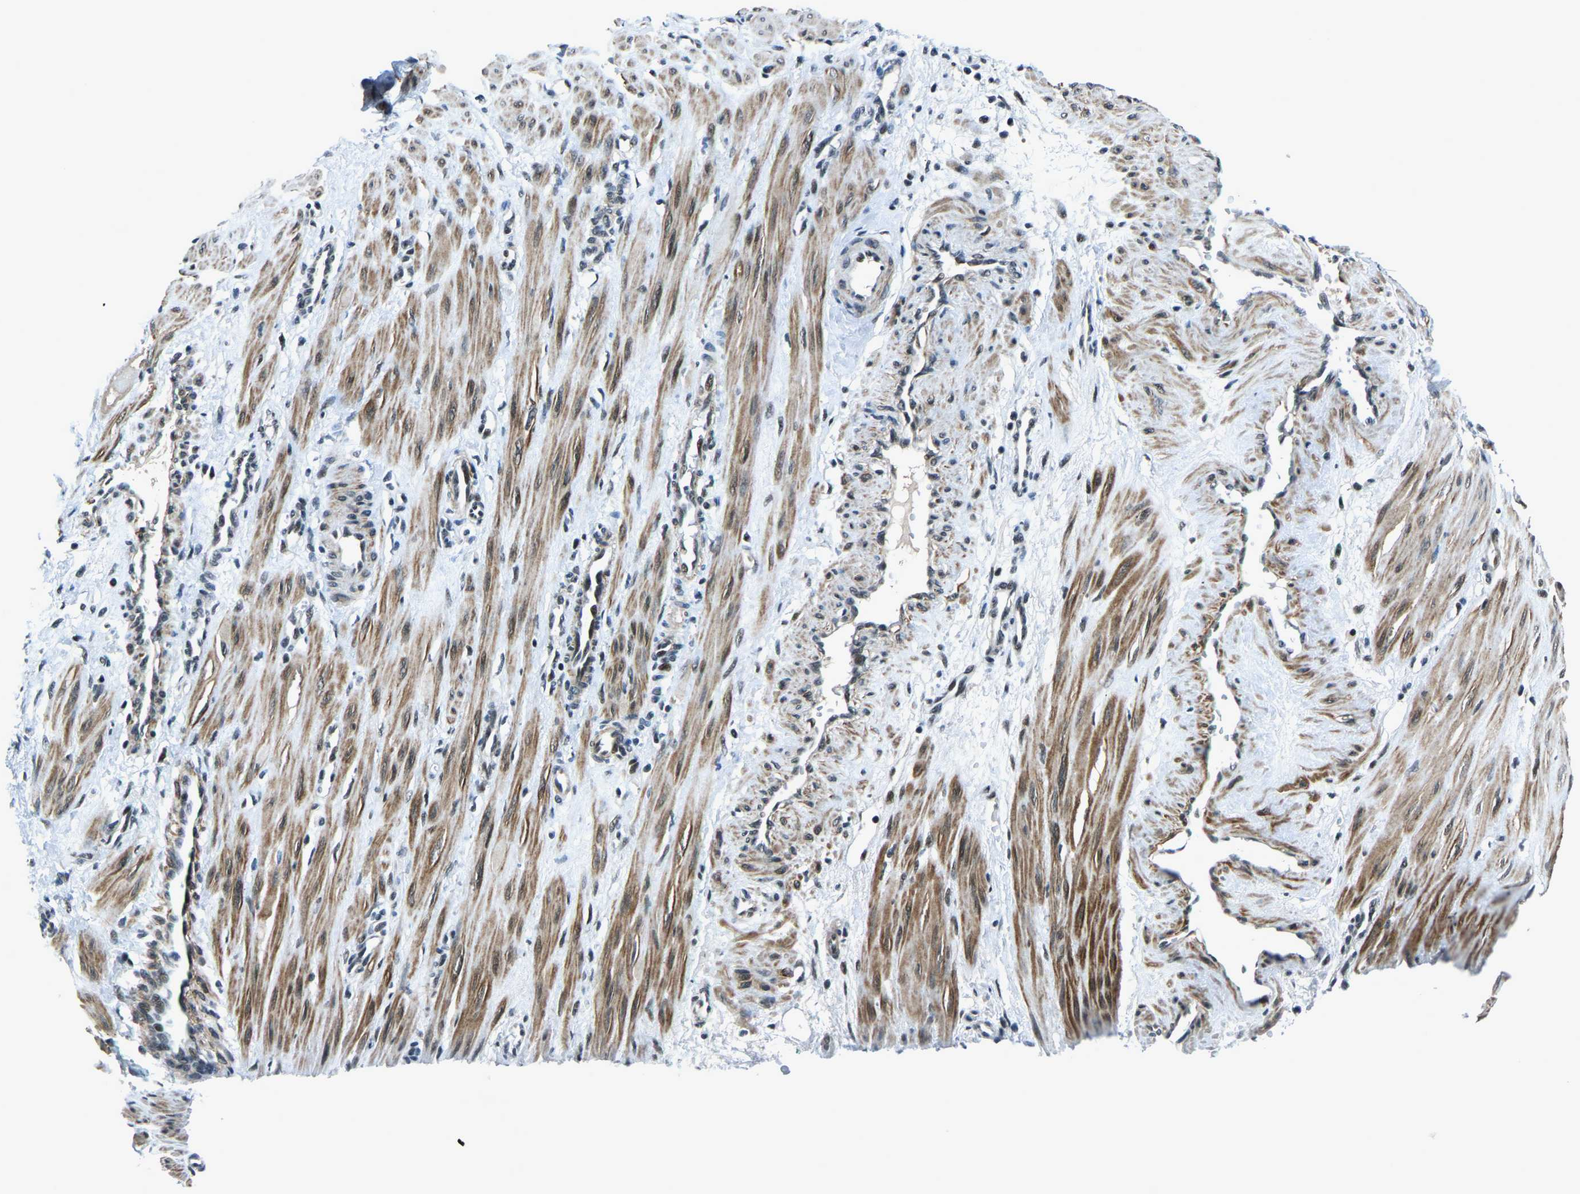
{"staining": {"intensity": "moderate", "quantity": ">75%", "location": "cytoplasmic/membranous"}, "tissue": "smooth muscle", "cell_type": "Smooth muscle cells", "image_type": "normal", "snomed": [{"axis": "morphology", "description": "Normal tissue, NOS"}, {"axis": "topography", "description": "Endometrium"}], "caption": "High-magnification brightfield microscopy of normal smooth muscle stained with DAB (brown) and counterstained with hematoxylin (blue). smooth muscle cells exhibit moderate cytoplasmic/membranous staining is seen in approximately>75% of cells. Nuclei are stained in blue.", "gene": "PRCC", "patient": {"sex": "female", "age": 33}}